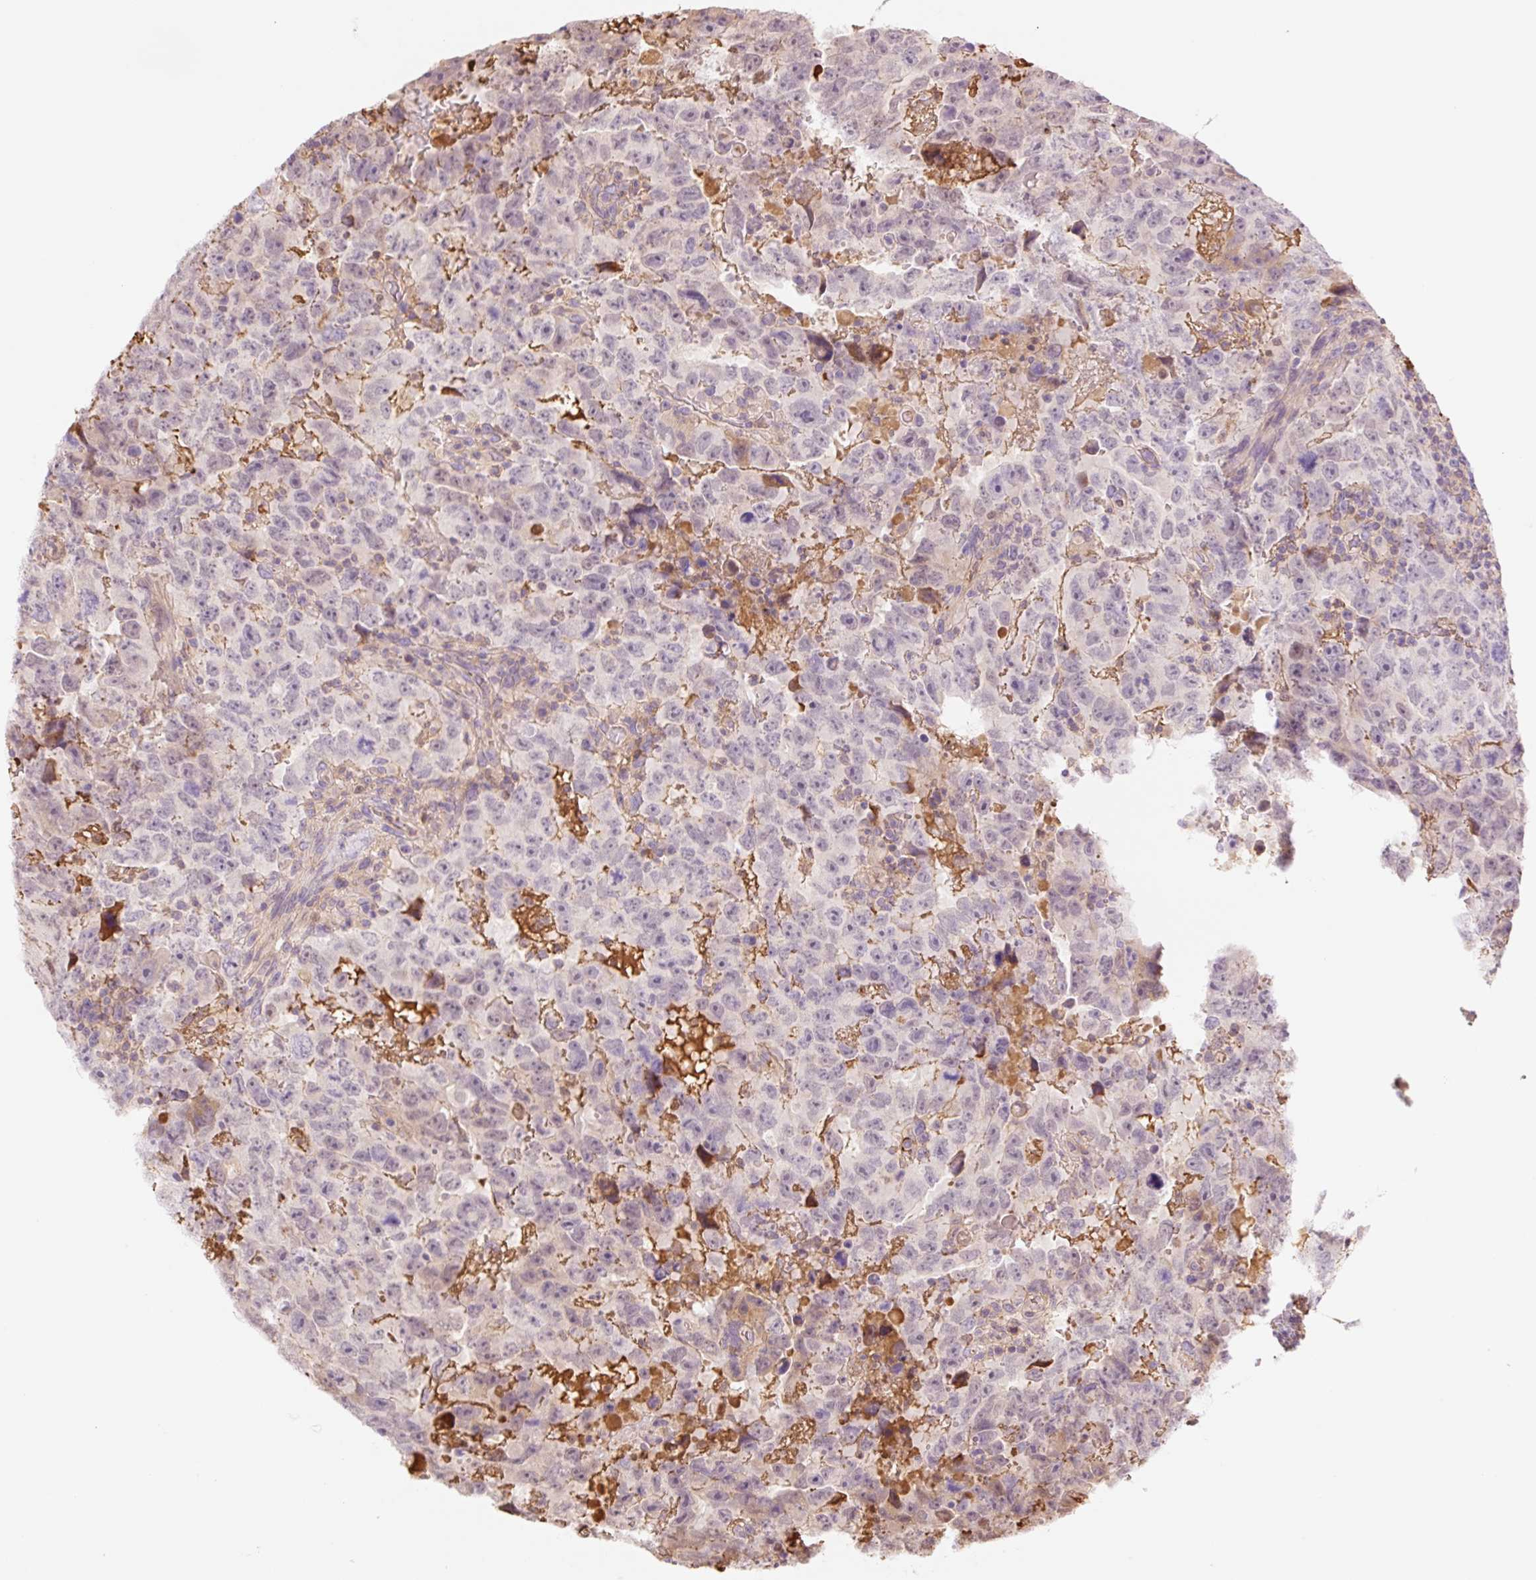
{"staining": {"intensity": "negative", "quantity": "none", "location": "none"}, "tissue": "testis cancer", "cell_type": "Tumor cells", "image_type": "cancer", "snomed": [{"axis": "morphology", "description": "Carcinoma, Embryonal, NOS"}, {"axis": "topography", "description": "Testis"}], "caption": "A high-resolution photomicrograph shows immunohistochemistry (IHC) staining of testis embryonal carcinoma, which displays no significant expression in tumor cells.", "gene": "HEBP1", "patient": {"sex": "male", "age": 24}}